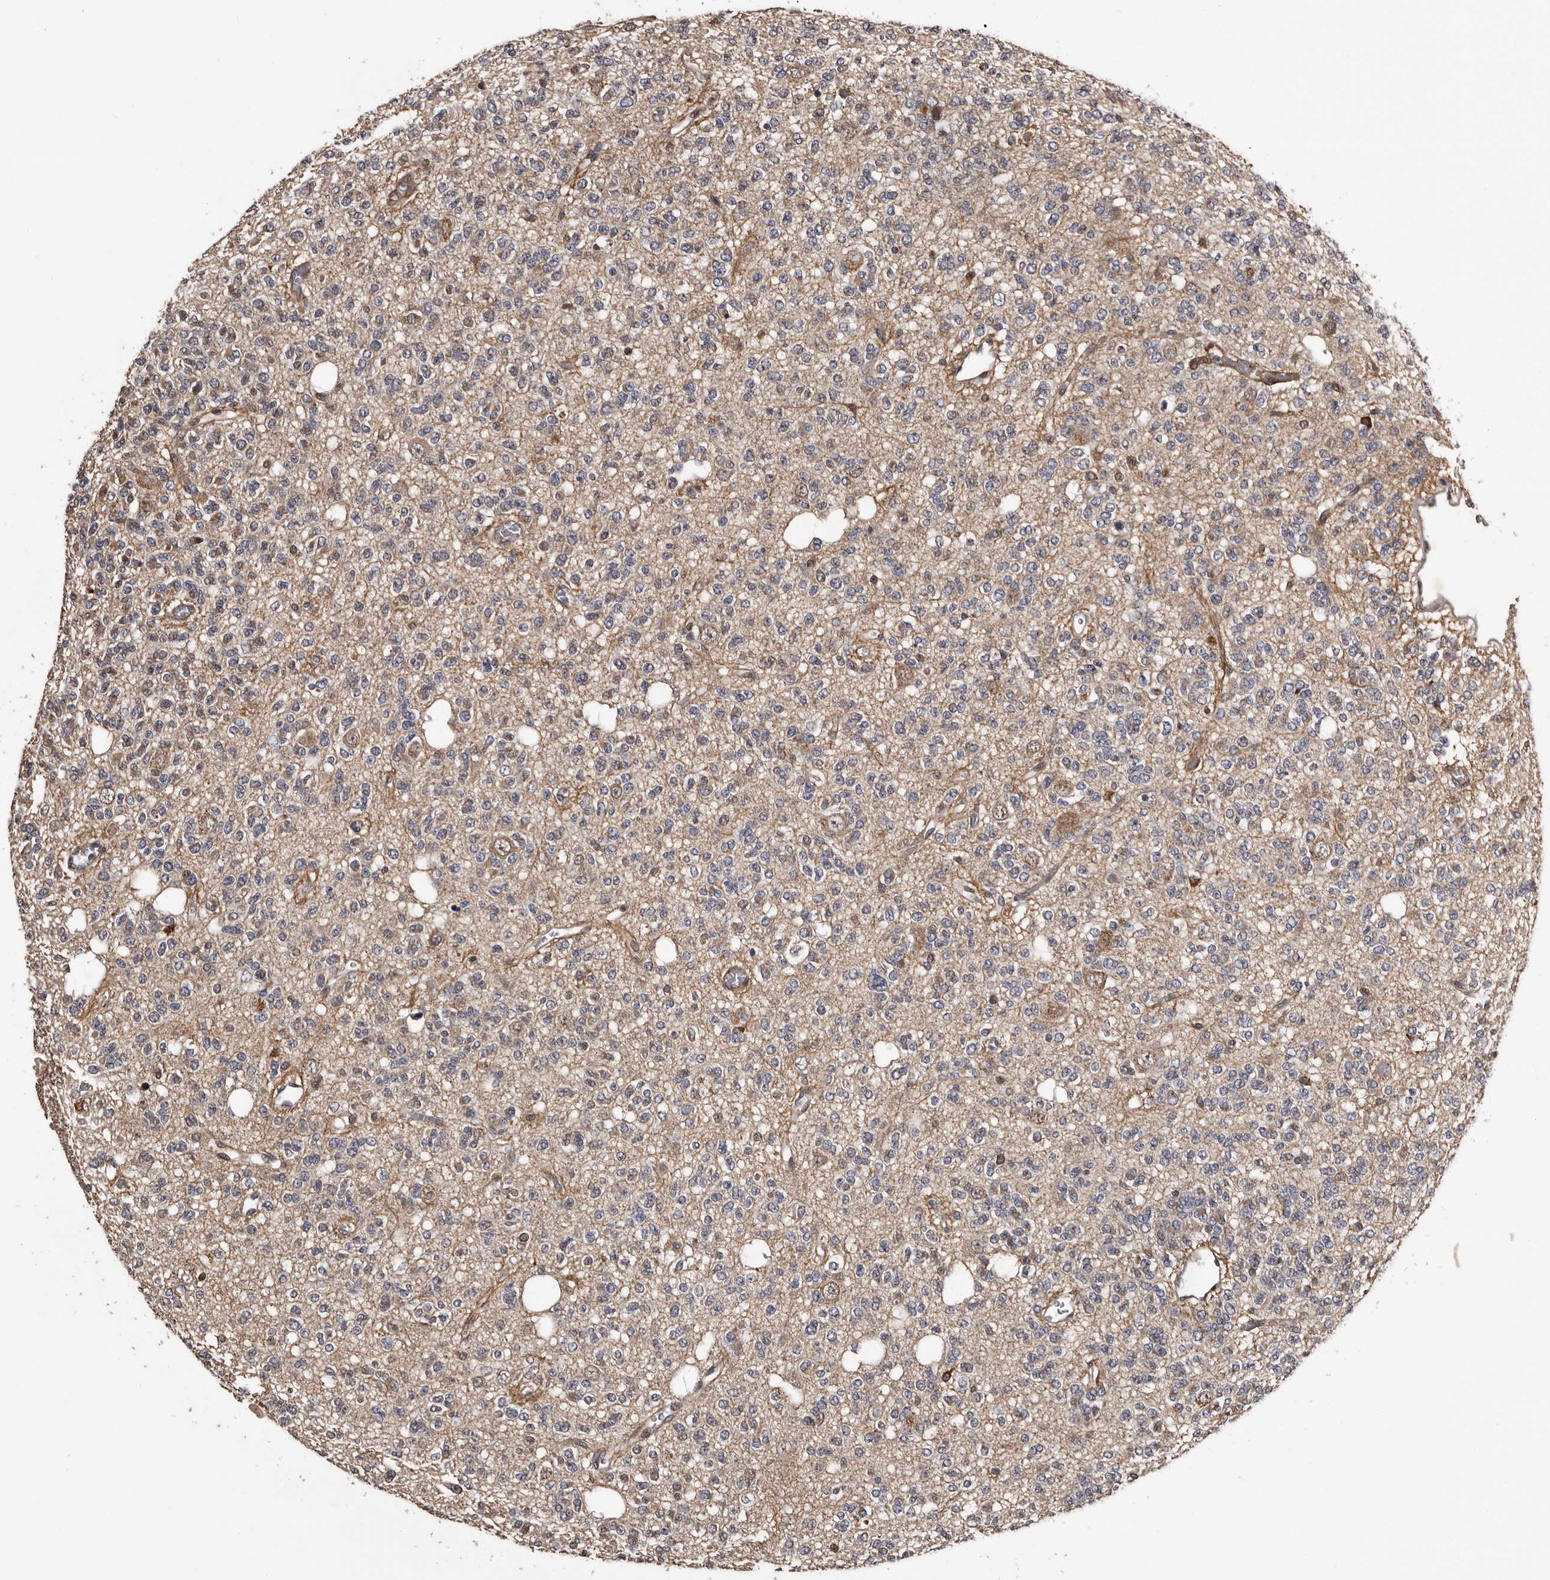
{"staining": {"intensity": "negative", "quantity": "none", "location": "none"}, "tissue": "glioma", "cell_type": "Tumor cells", "image_type": "cancer", "snomed": [{"axis": "morphology", "description": "Glioma, malignant, Low grade"}, {"axis": "topography", "description": "Brain"}], "caption": "The photomicrograph demonstrates no staining of tumor cells in glioma.", "gene": "SERTAD4", "patient": {"sex": "male", "age": 38}}